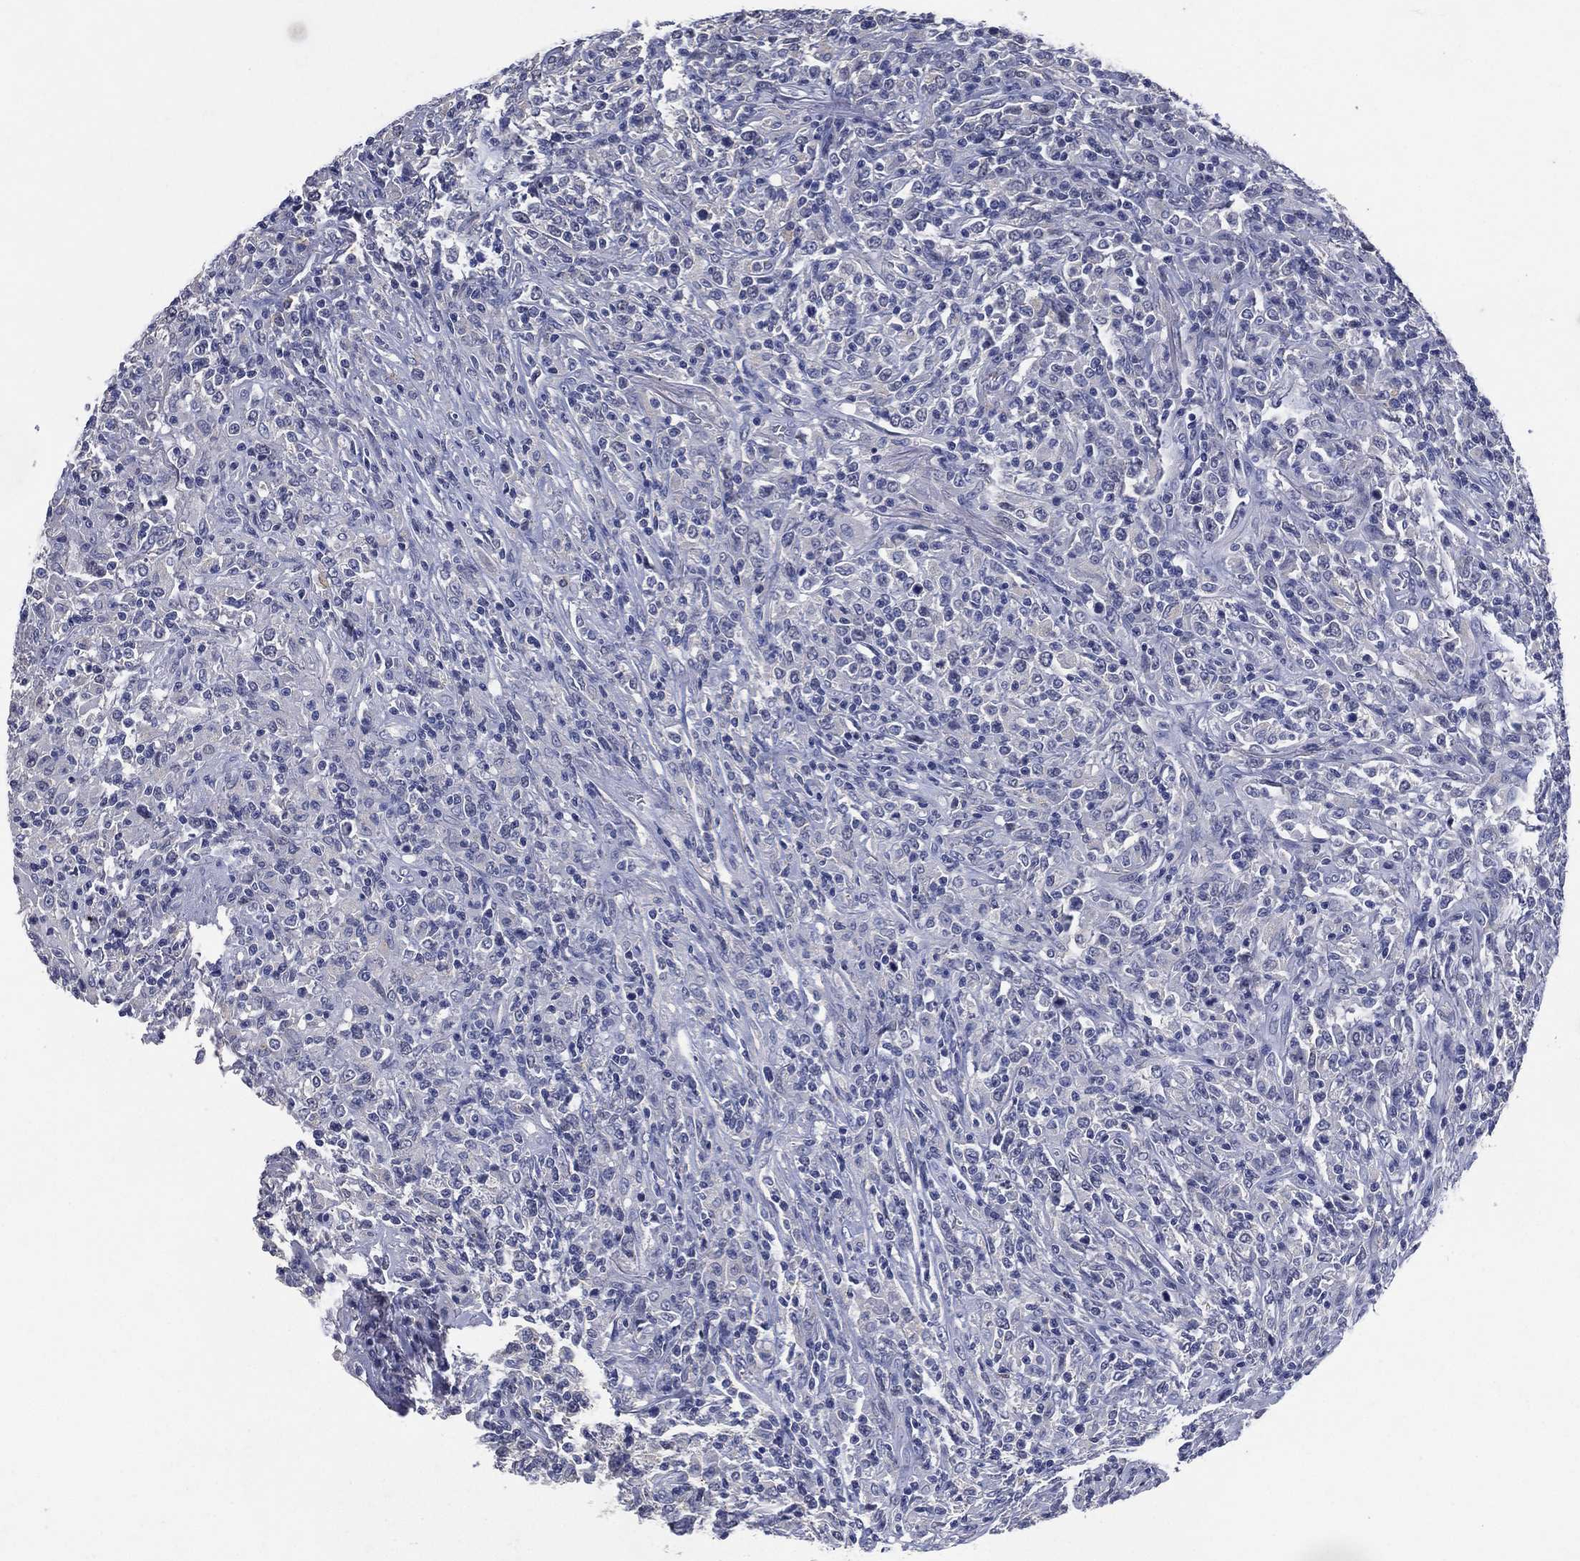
{"staining": {"intensity": "negative", "quantity": "none", "location": "none"}, "tissue": "lymphoma", "cell_type": "Tumor cells", "image_type": "cancer", "snomed": [{"axis": "morphology", "description": "Malignant lymphoma, non-Hodgkin's type, High grade"}, {"axis": "topography", "description": "Lung"}], "caption": "There is no significant expression in tumor cells of lymphoma. (DAB immunohistochemistry with hematoxylin counter stain).", "gene": "FSCN2", "patient": {"sex": "male", "age": 79}}